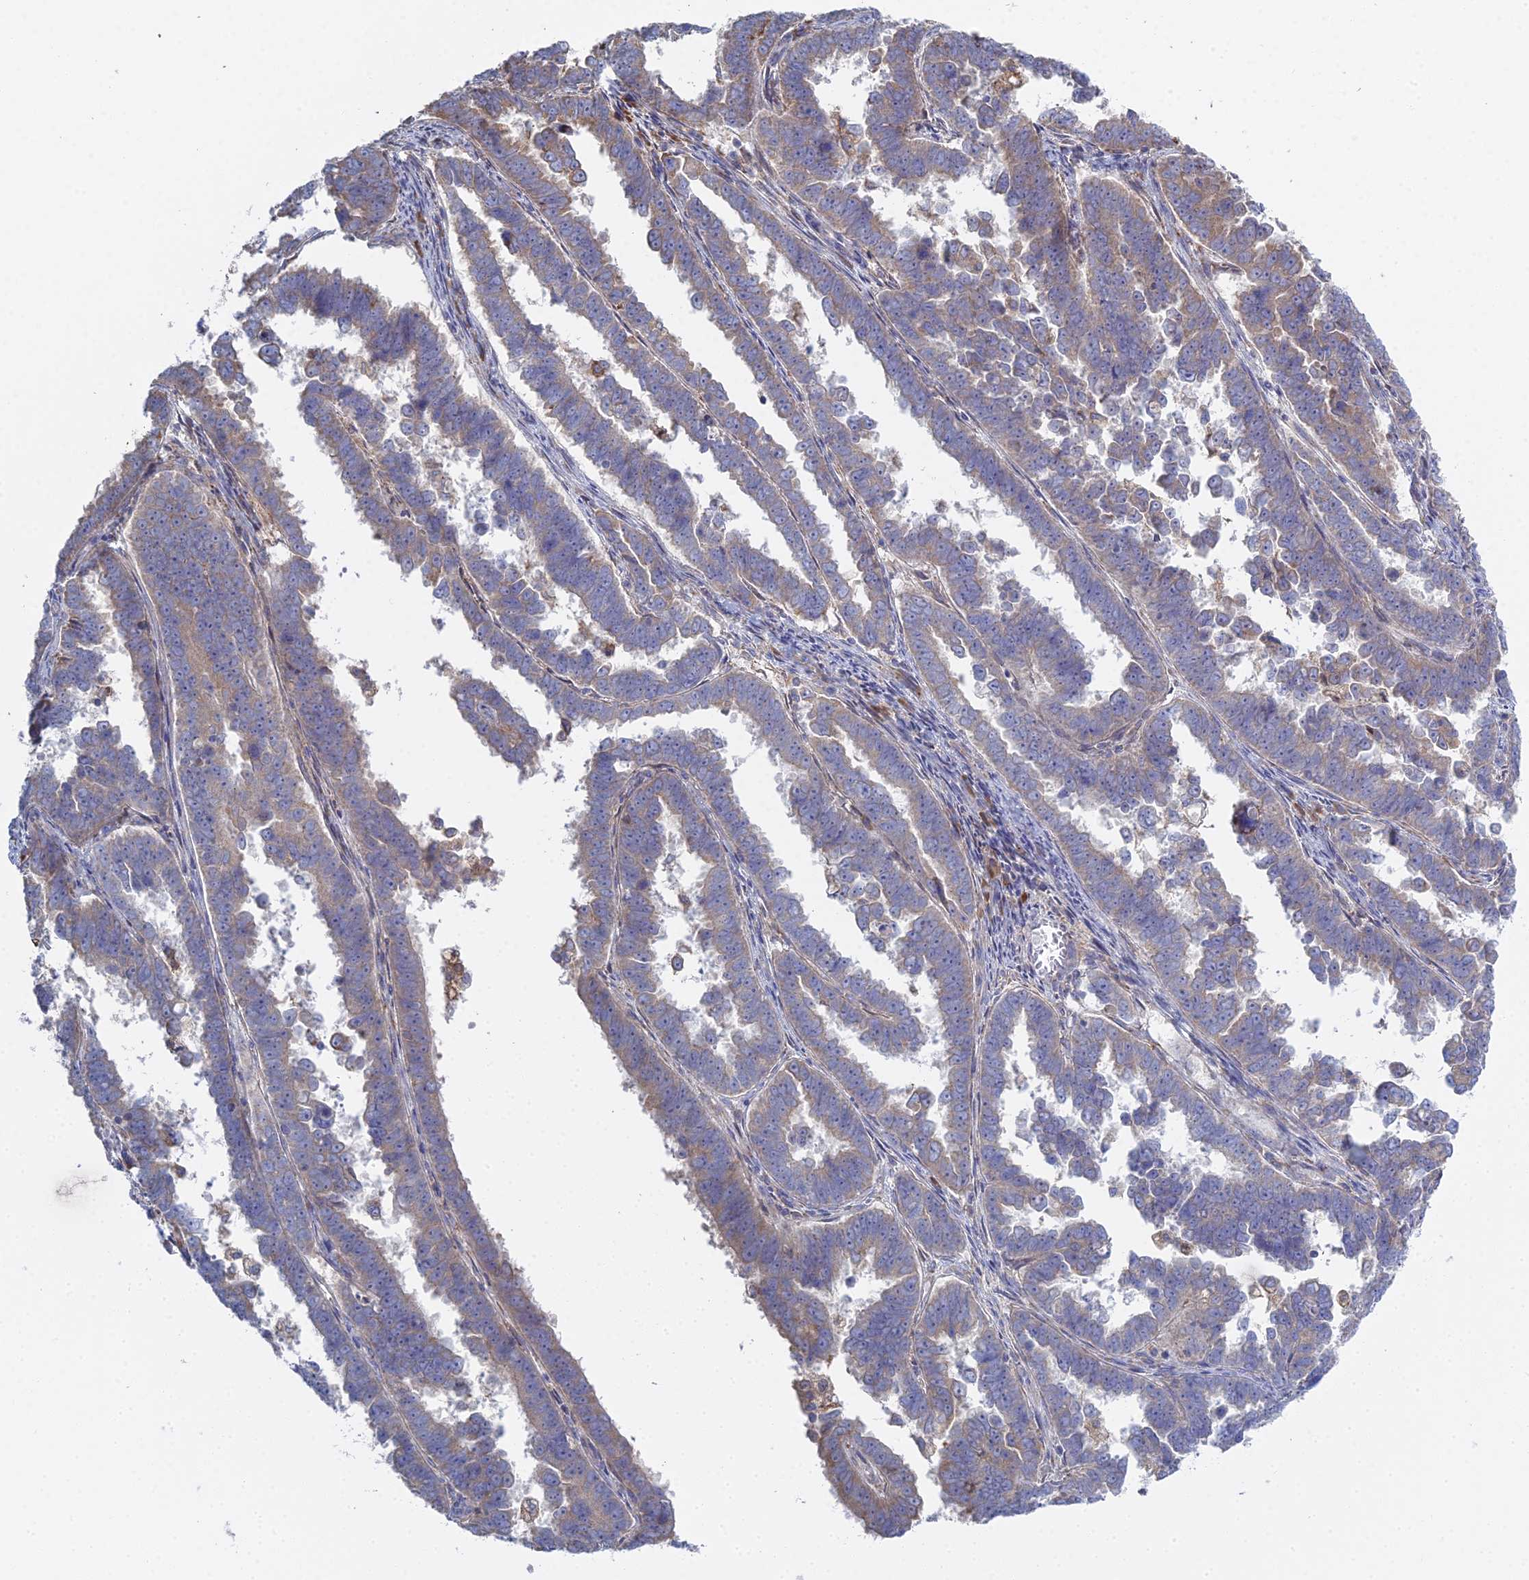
{"staining": {"intensity": "weak", "quantity": "25%-75%", "location": "cytoplasmic/membranous"}, "tissue": "endometrial cancer", "cell_type": "Tumor cells", "image_type": "cancer", "snomed": [{"axis": "morphology", "description": "Adenocarcinoma, NOS"}, {"axis": "topography", "description": "Endometrium"}], "caption": "Approximately 25%-75% of tumor cells in human endometrial cancer (adenocarcinoma) display weak cytoplasmic/membranous protein positivity as visualized by brown immunohistochemical staining.", "gene": "TRAPPC6A", "patient": {"sex": "female", "age": 75}}